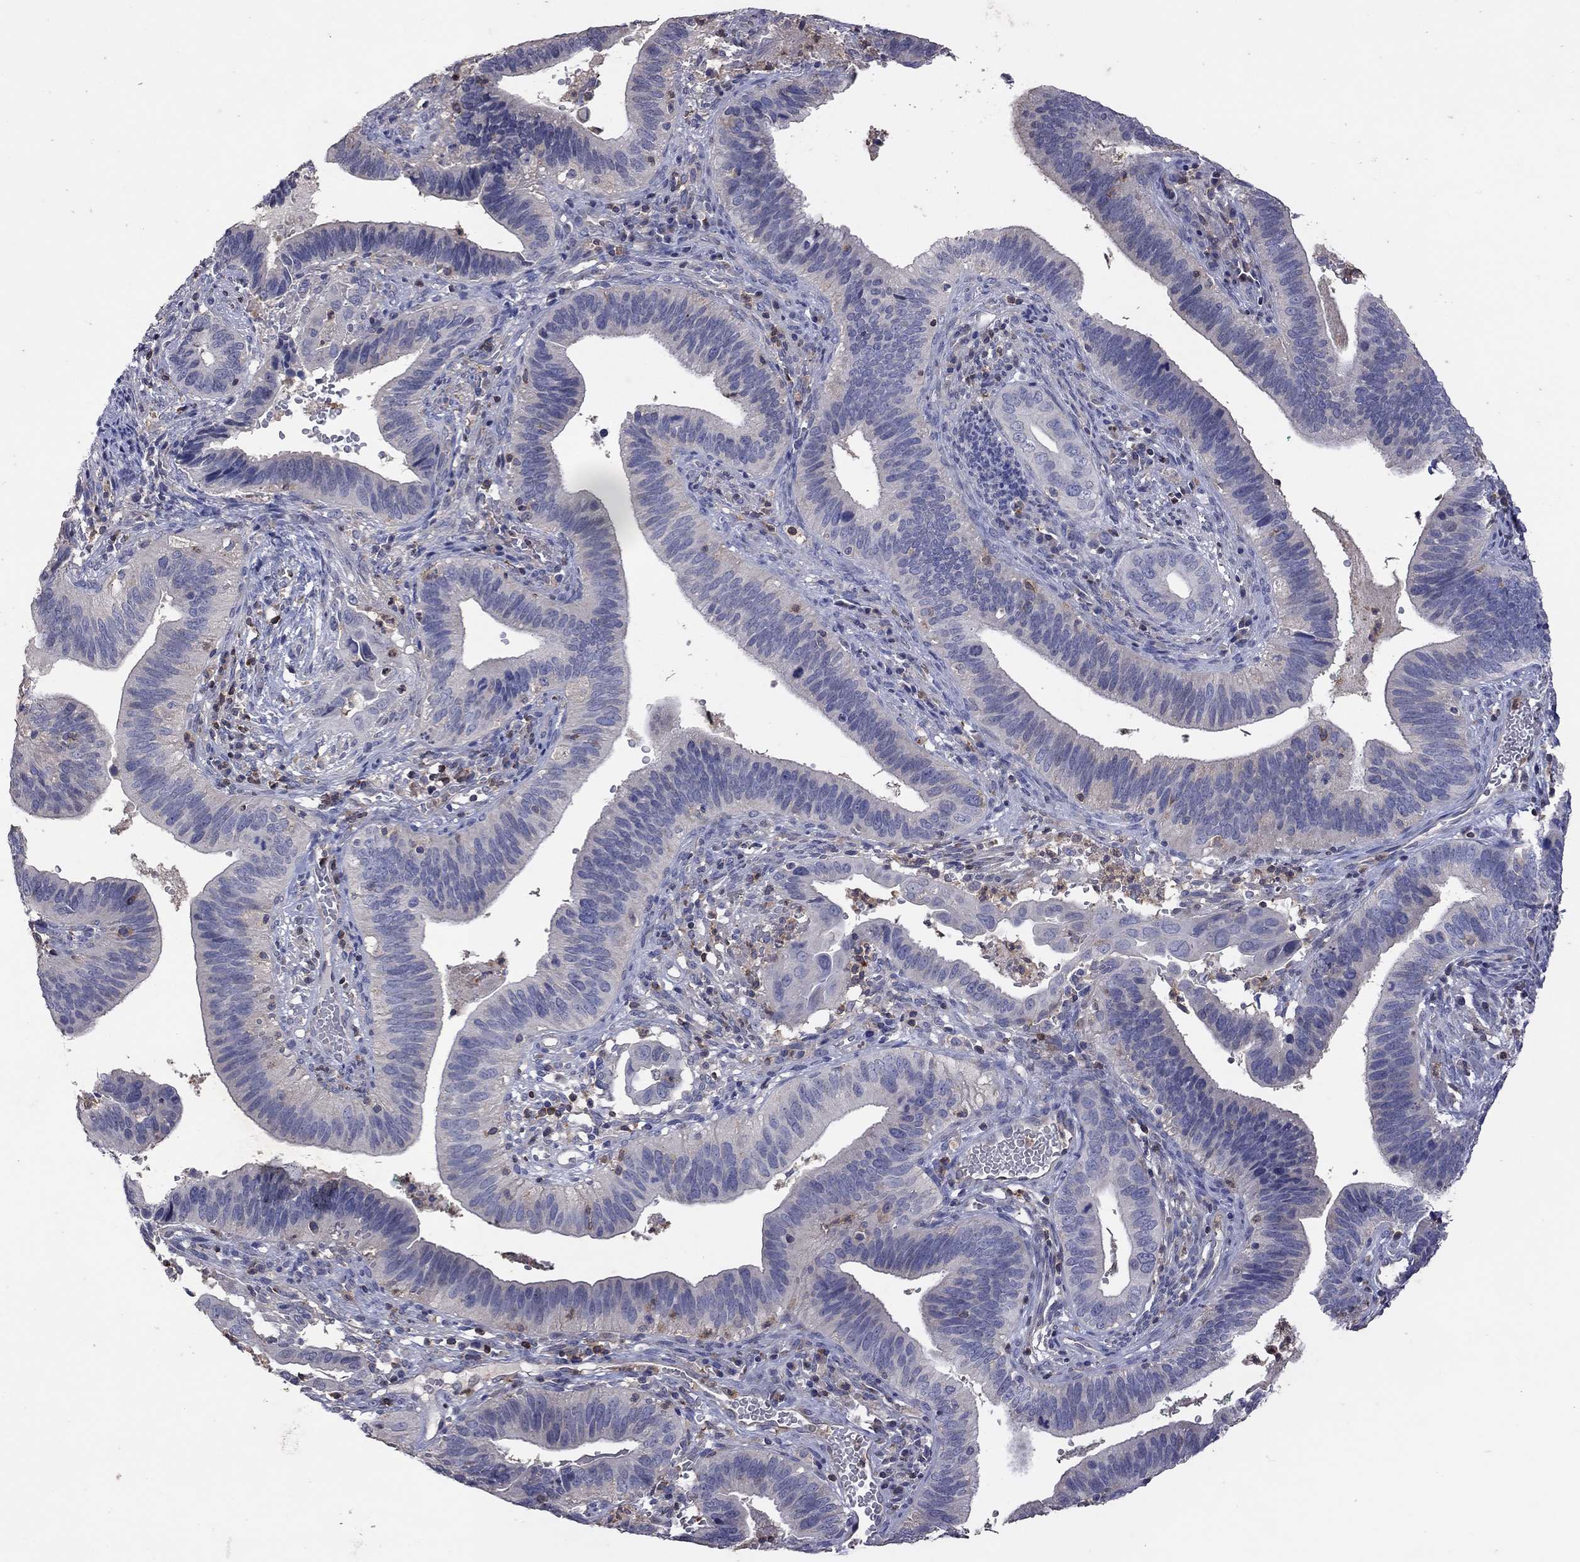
{"staining": {"intensity": "negative", "quantity": "none", "location": "none"}, "tissue": "cervical cancer", "cell_type": "Tumor cells", "image_type": "cancer", "snomed": [{"axis": "morphology", "description": "Adenocarcinoma, NOS"}, {"axis": "topography", "description": "Cervix"}], "caption": "Tumor cells show no significant protein positivity in cervical adenocarcinoma. (Stains: DAB IHC with hematoxylin counter stain, Microscopy: brightfield microscopy at high magnification).", "gene": "IPCEF1", "patient": {"sex": "female", "age": 42}}